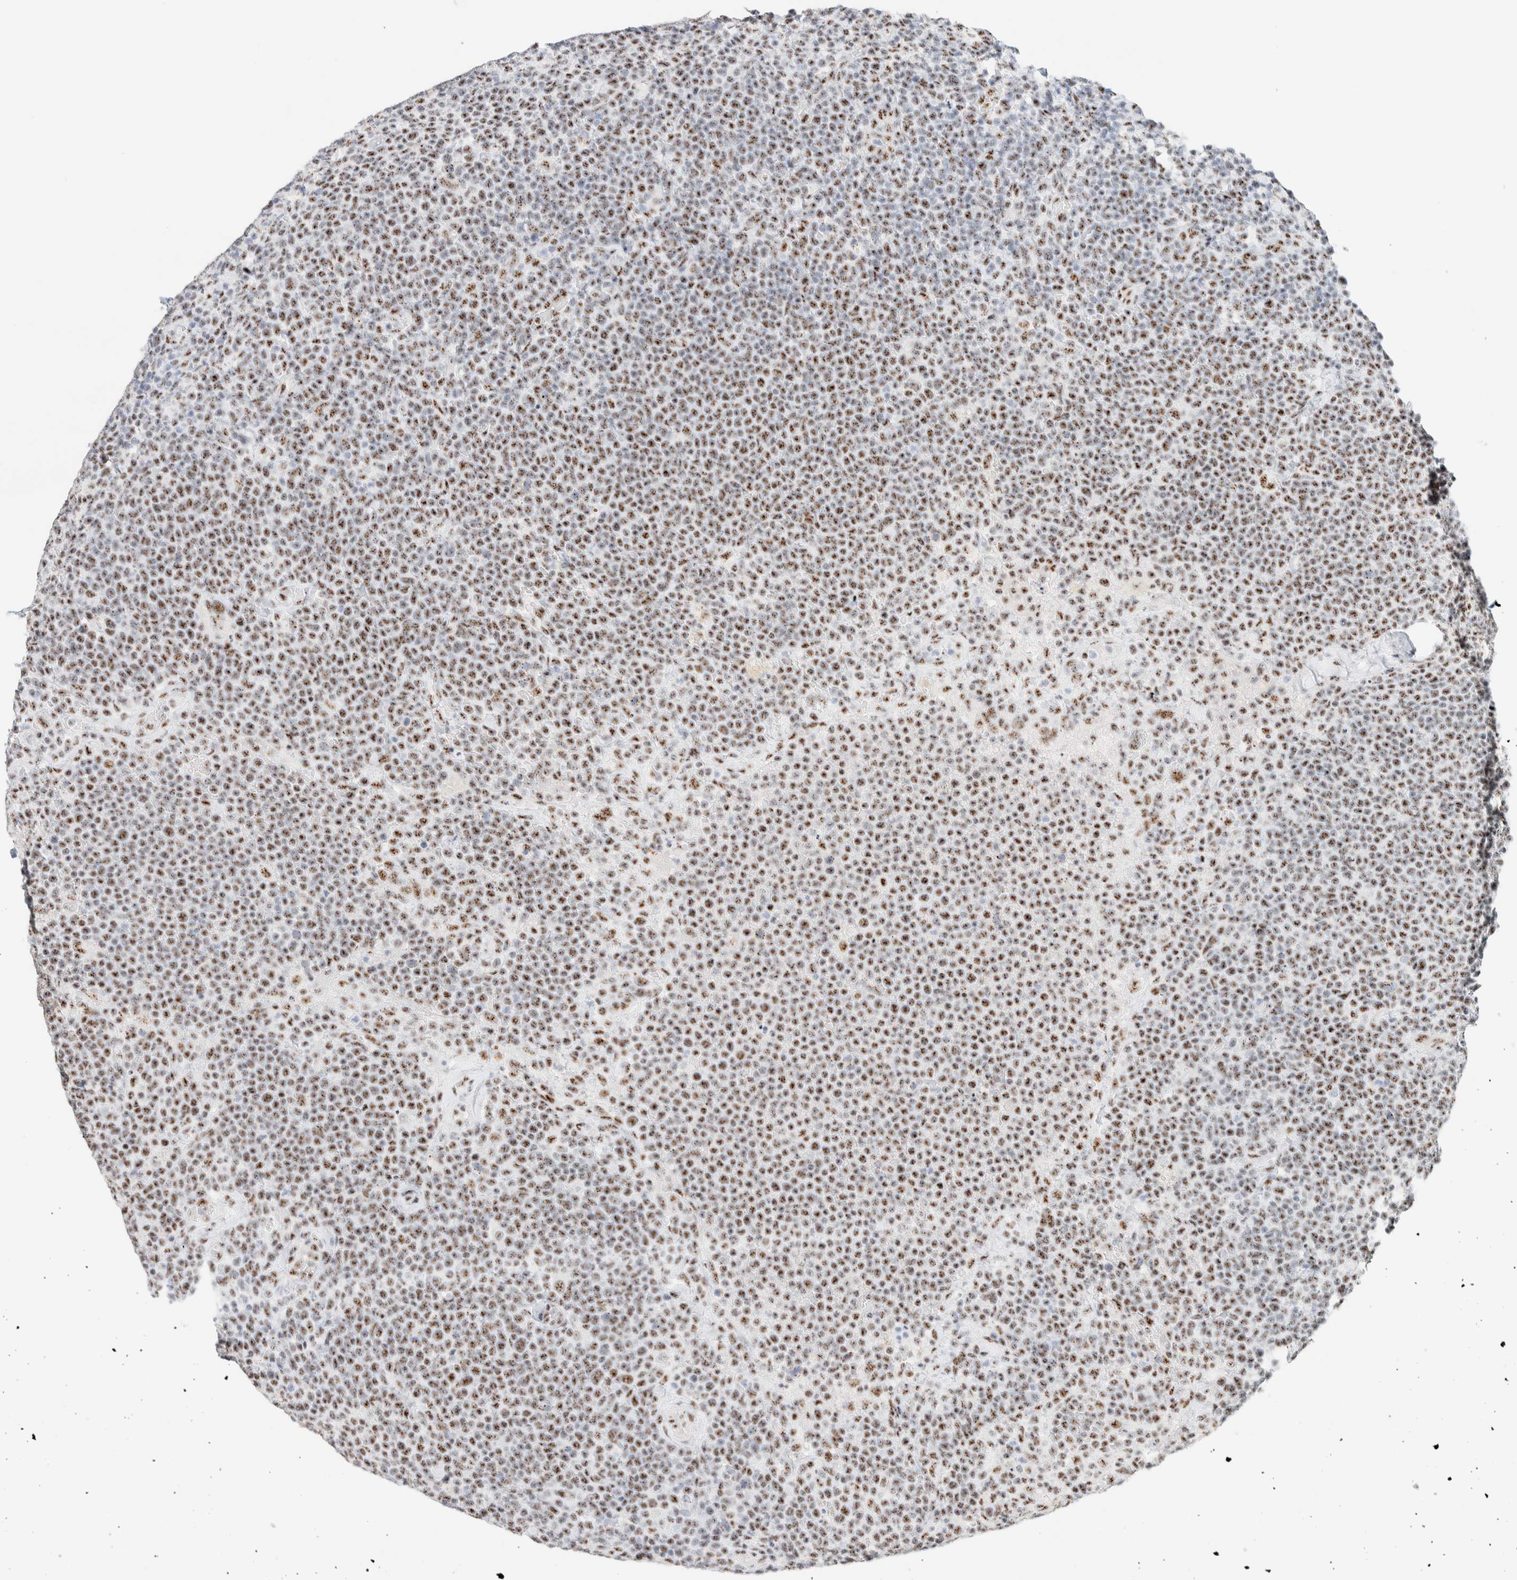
{"staining": {"intensity": "moderate", "quantity": ">75%", "location": "nuclear"}, "tissue": "lymphoma", "cell_type": "Tumor cells", "image_type": "cancer", "snomed": [{"axis": "morphology", "description": "Malignant lymphoma, non-Hodgkin's type, High grade"}, {"axis": "topography", "description": "Lymph node"}], "caption": "Immunohistochemical staining of human malignant lymphoma, non-Hodgkin's type (high-grade) exhibits medium levels of moderate nuclear positivity in approximately >75% of tumor cells.", "gene": "SON", "patient": {"sex": "male", "age": 61}}